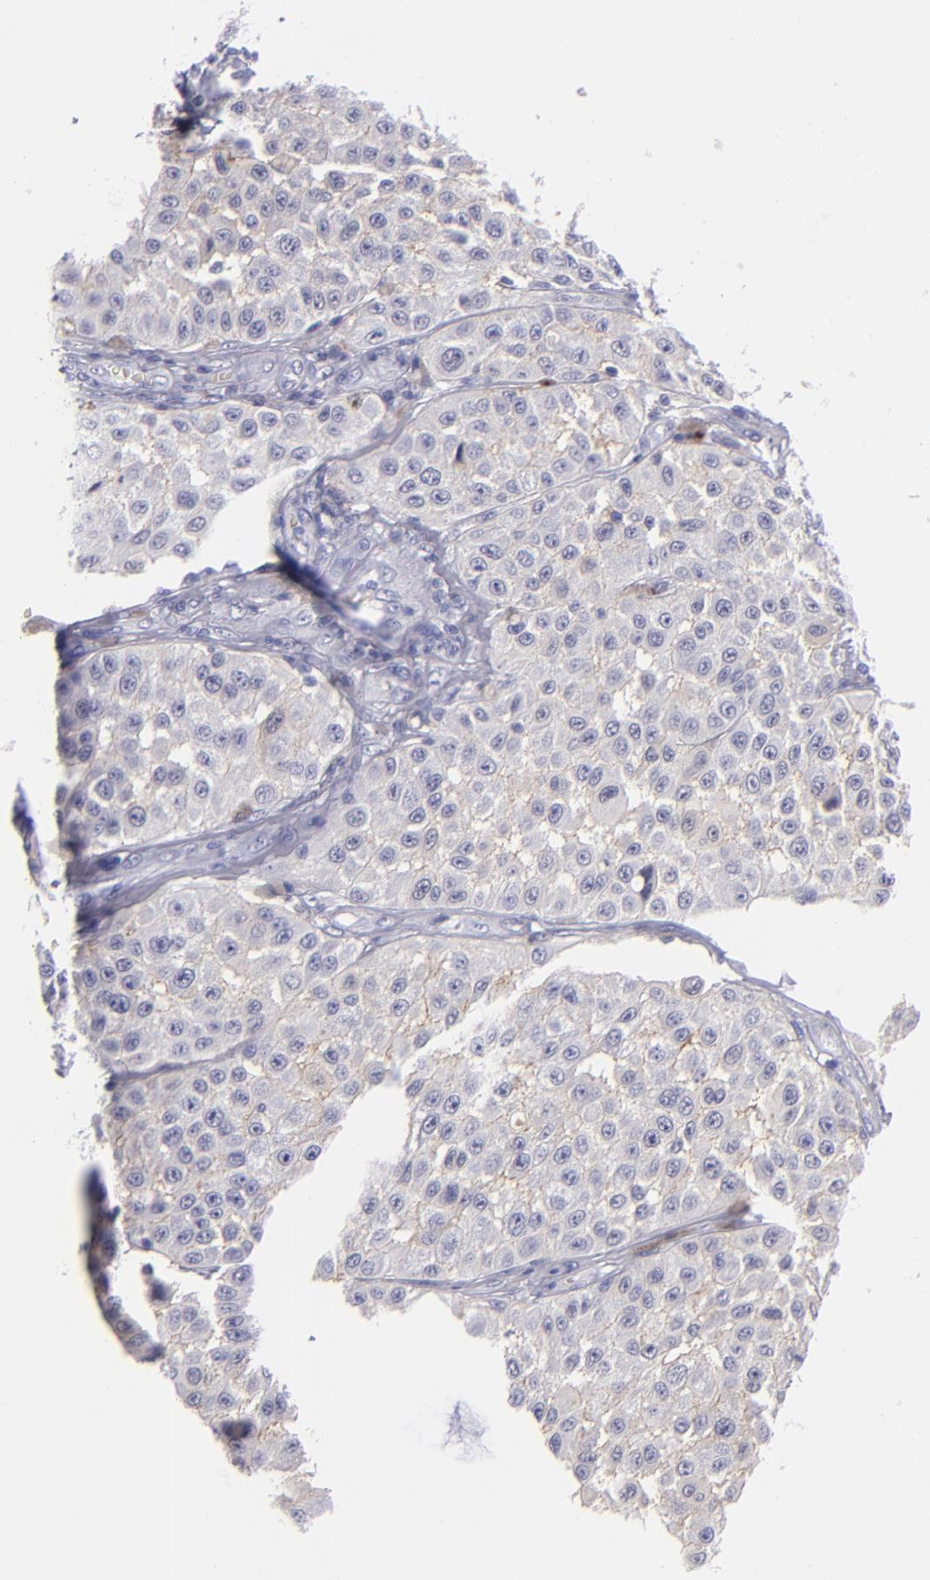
{"staining": {"intensity": "negative", "quantity": "none", "location": "none"}, "tissue": "melanoma", "cell_type": "Tumor cells", "image_type": "cancer", "snomed": [{"axis": "morphology", "description": "Malignant melanoma, NOS"}, {"axis": "topography", "description": "Skin"}], "caption": "Immunohistochemical staining of melanoma demonstrates no significant staining in tumor cells.", "gene": "CD82", "patient": {"sex": "female", "age": 64}}